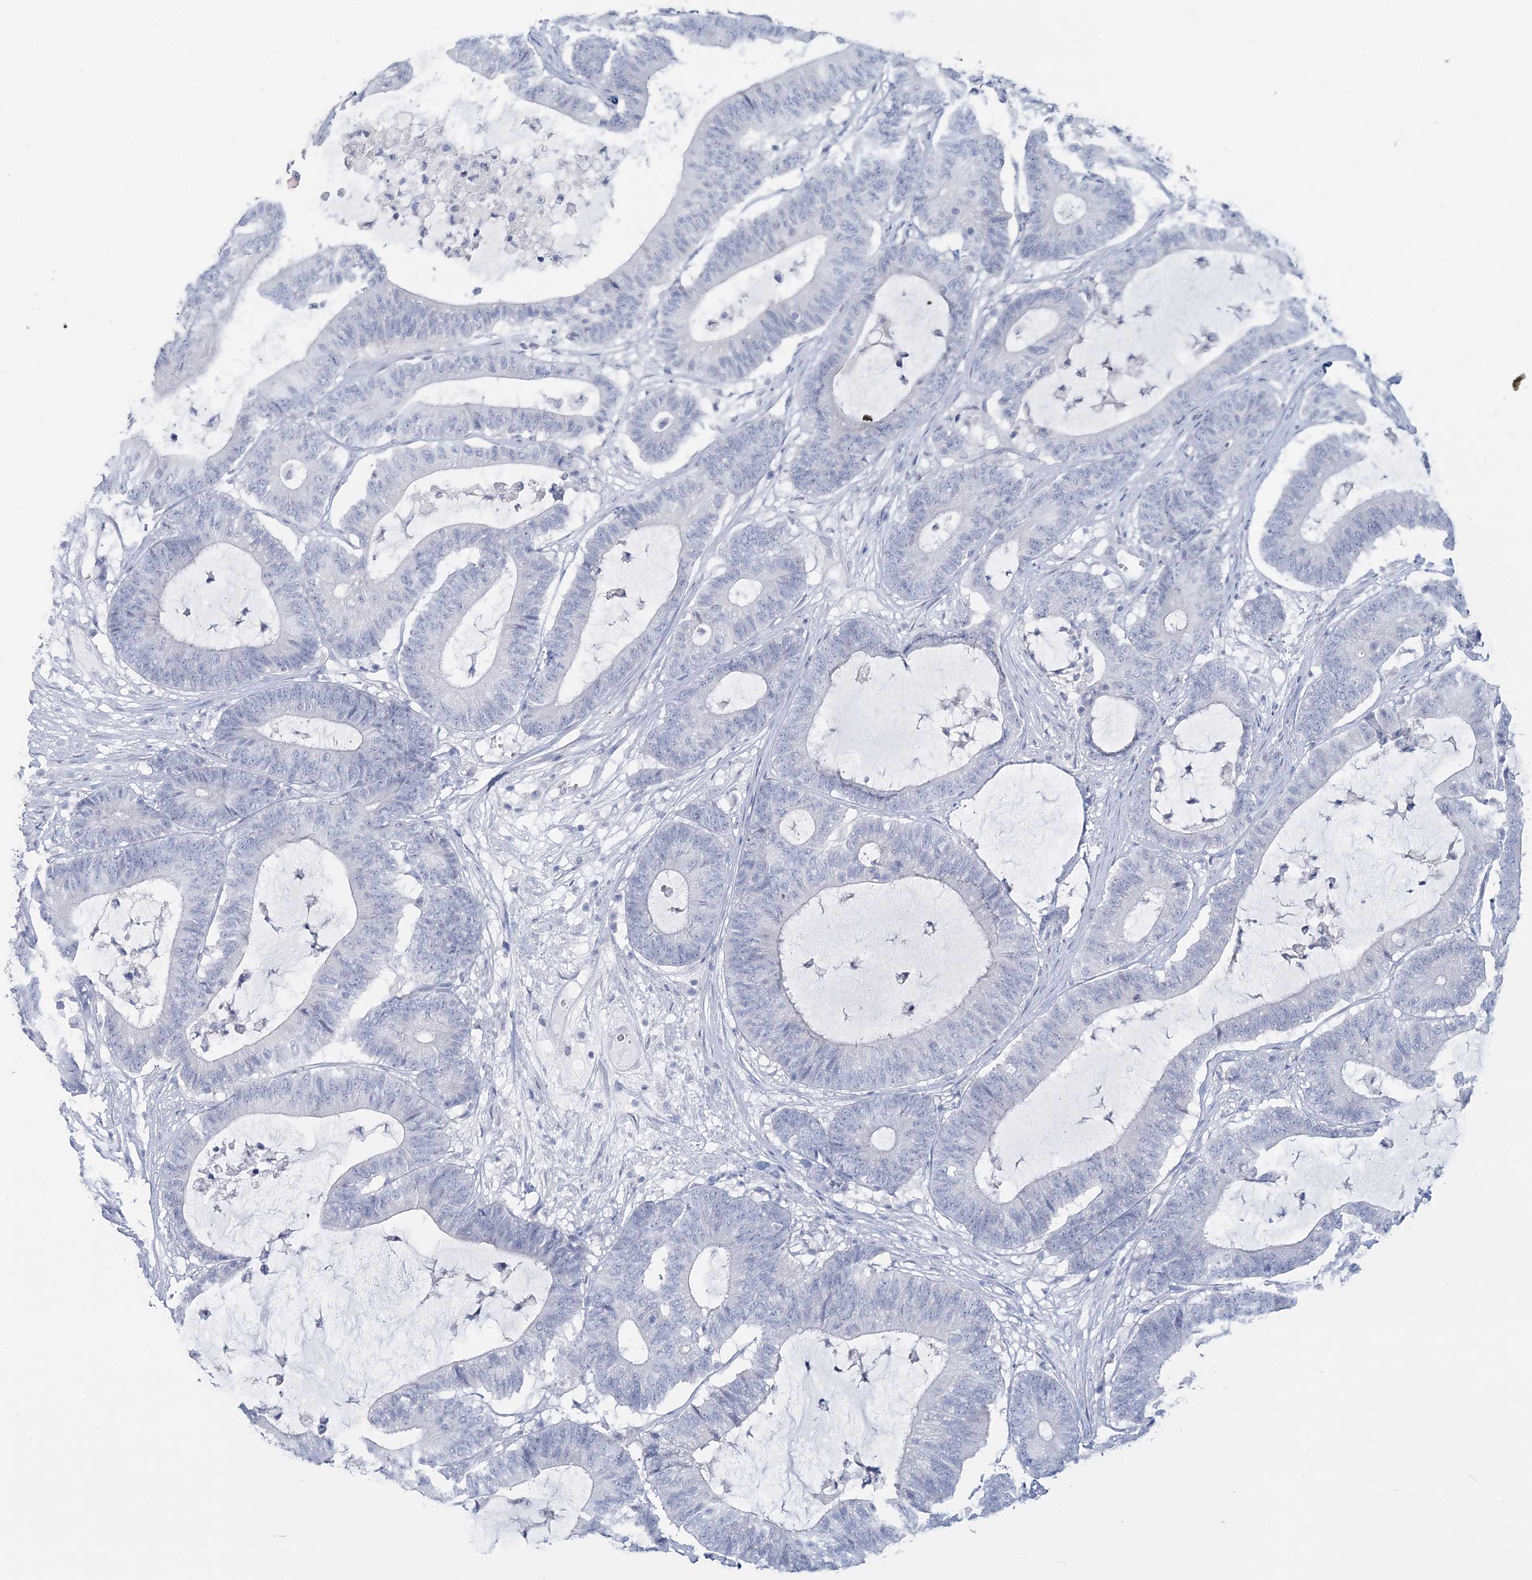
{"staining": {"intensity": "negative", "quantity": "none", "location": "none"}, "tissue": "colorectal cancer", "cell_type": "Tumor cells", "image_type": "cancer", "snomed": [{"axis": "morphology", "description": "Adenocarcinoma, NOS"}, {"axis": "topography", "description": "Colon"}], "caption": "A micrograph of colorectal adenocarcinoma stained for a protein displays no brown staining in tumor cells. (Brightfield microscopy of DAB immunohistochemistry at high magnification).", "gene": "CYP3A4", "patient": {"sex": "female", "age": 84}}